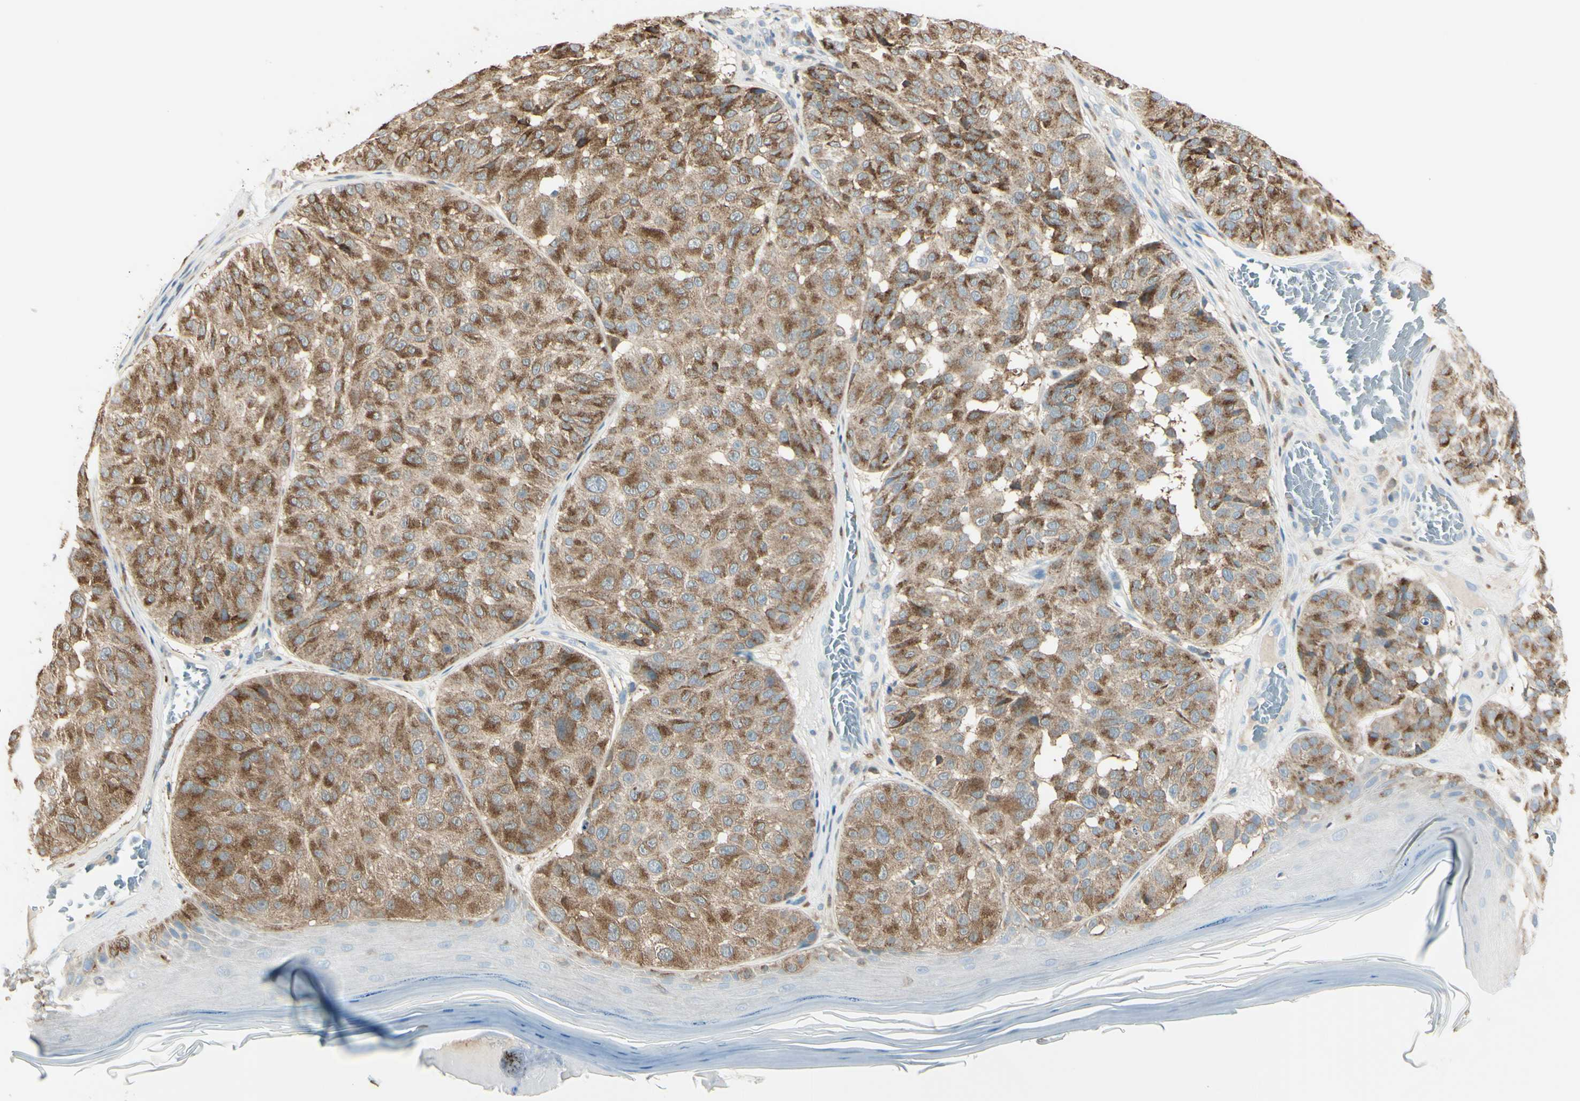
{"staining": {"intensity": "moderate", "quantity": ">75%", "location": "cytoplasmic/membranous"}, "tissue": "melanoma", "cell_type": "Tumor cells", "image_type": "cancer", "snomed": [{"axis": "morphology", "description": "Malignant melanoma, NOS"}, {"axis": "topography", "description": "Skin"}], "caption": "Moderate cytoplasmic/membranous positivity is identified in approximately >75% of tumor cells in malignant melanoma. Ihc stains the protein in brown and the nuclei are stained blue.", "gene": "CYRIB", "patient": {"sex": "female", "age": 46}}